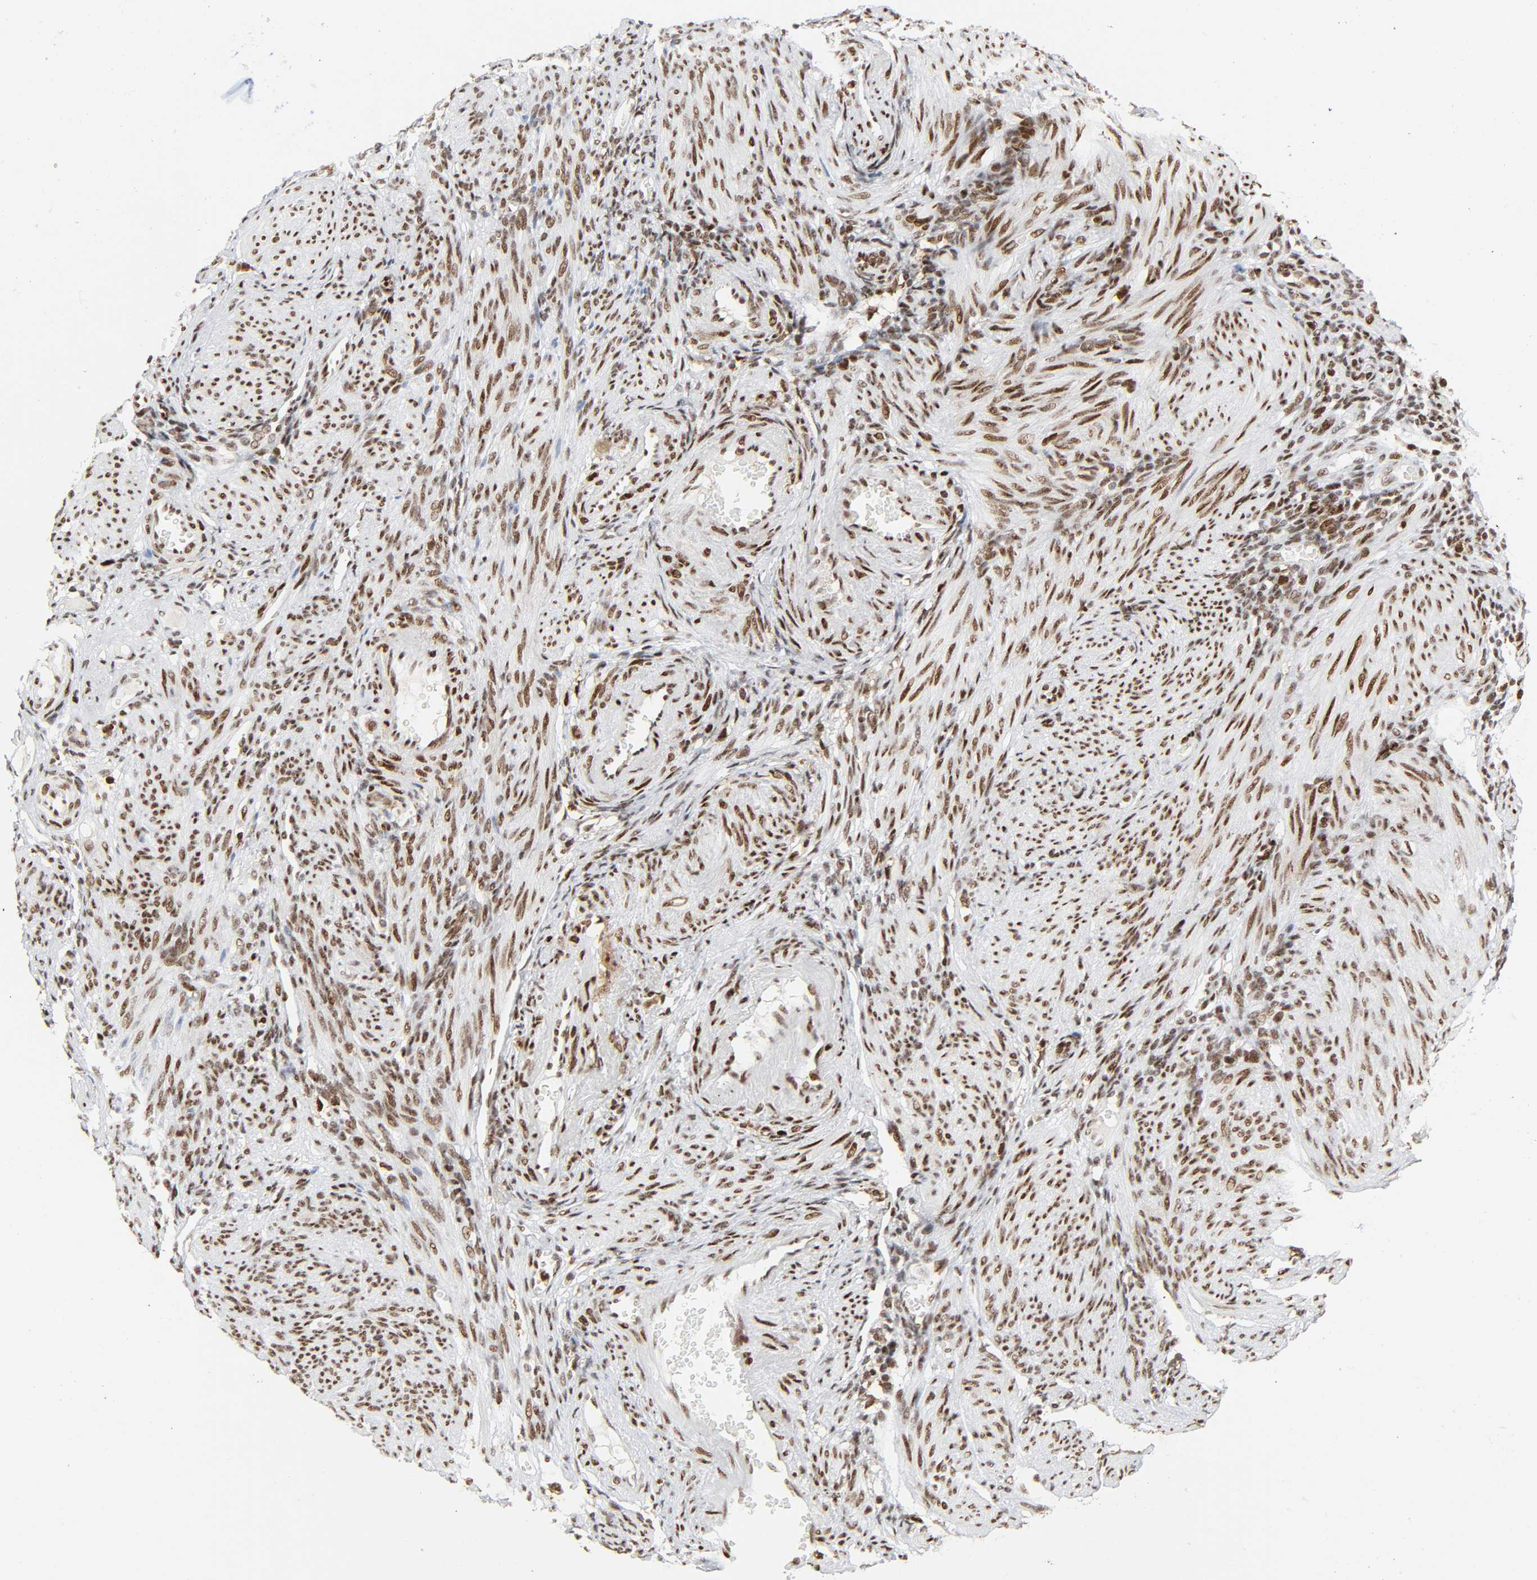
{"staining": {"intensity": "moderate", "quantity": ">75%", "location": "nuclear"}, "tissue": "endometrium", "cell_type": "Cells in endometrial stroma", "image_type": "normal", "snomed": [{"axis": "morphology", "description": "Normal tissue, NOS"}, {"axis": "topography", "description": "Endometrium"}], "caption": "Immunohistochemistry (IHC) image of normal endometrium stained for a protein (brown), which shows medium levels of moderate nuclear expression in about >75% of cells in endometrial stroma.", "gene": "WAS", "patient": {"sex": "female", "age": 72}}